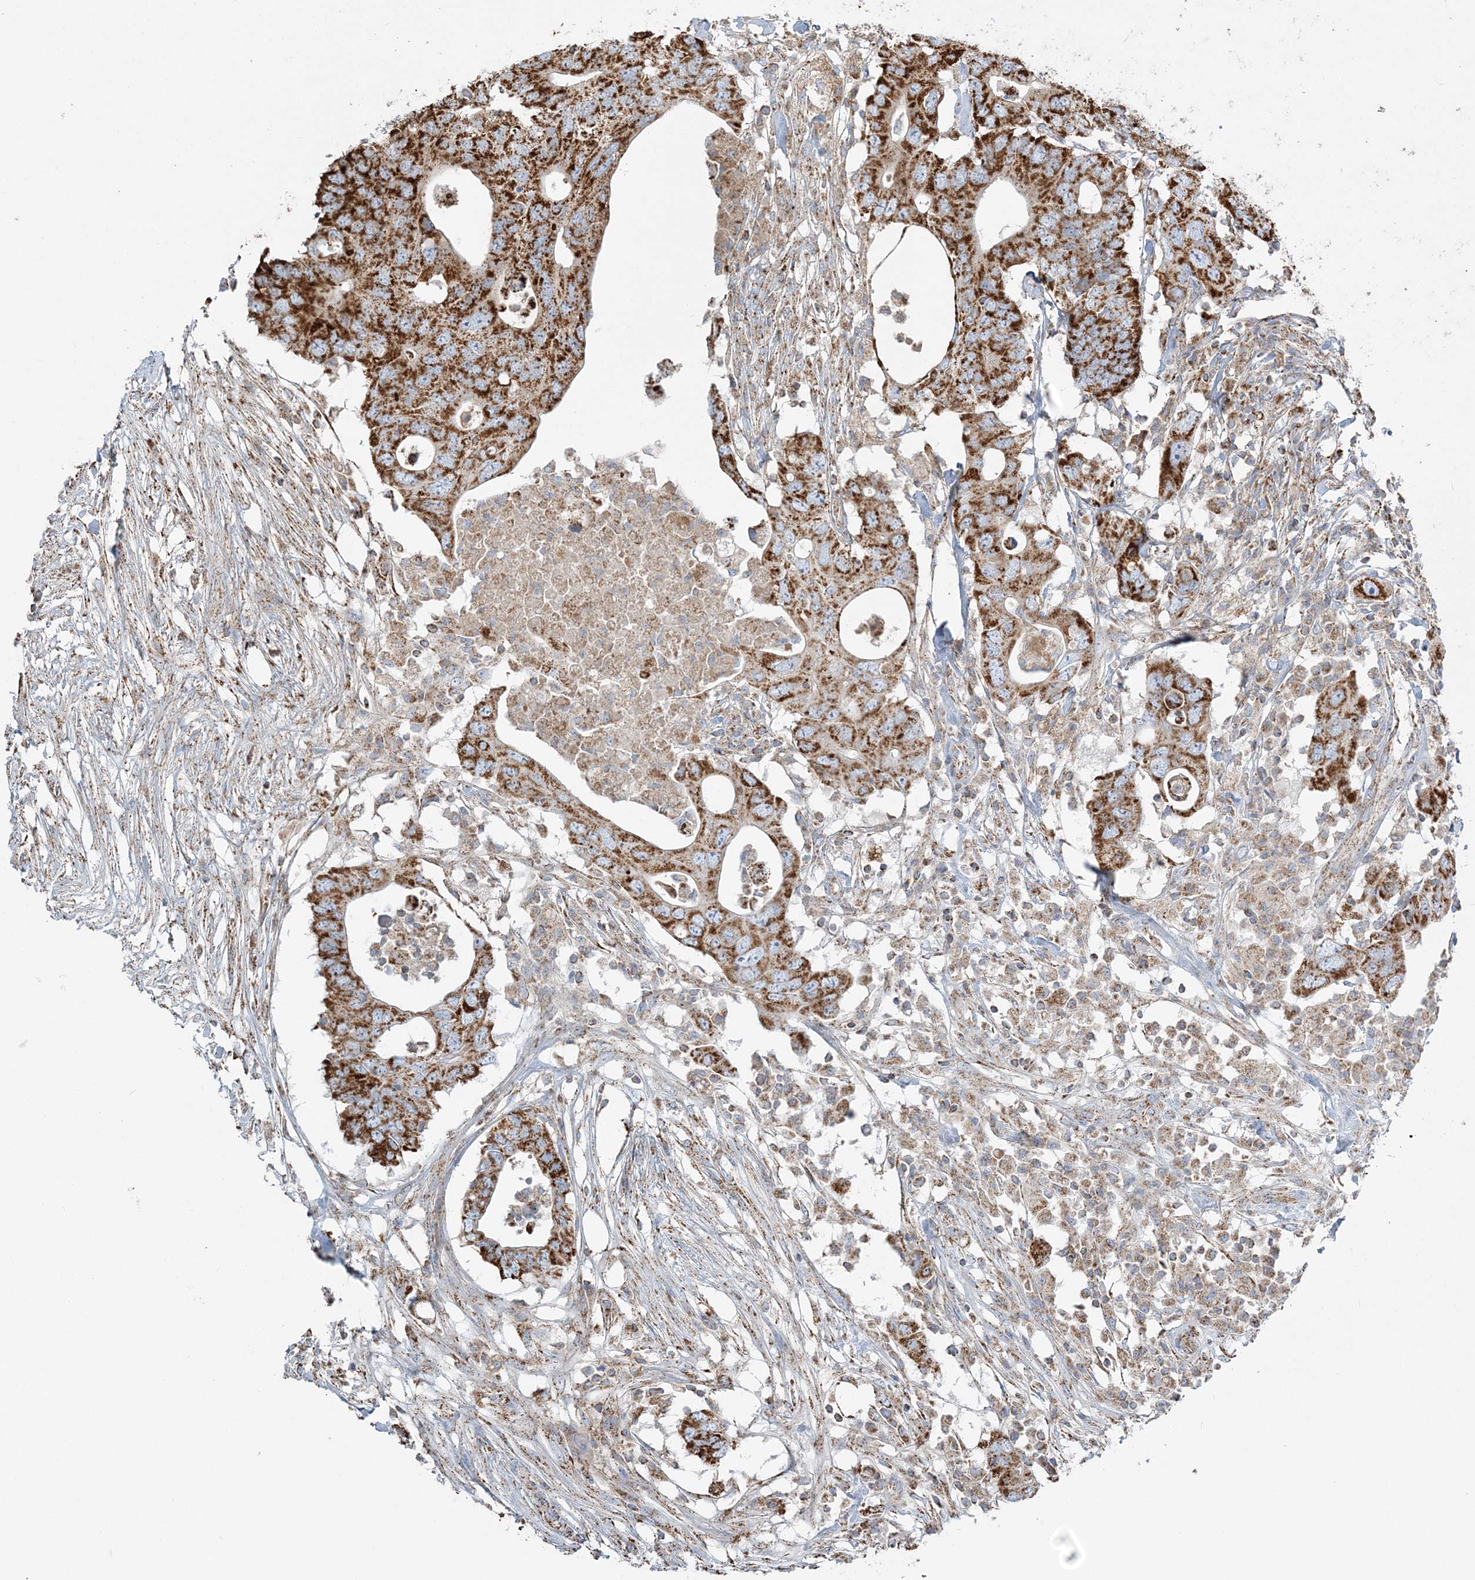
{"staining": {"intensity": "strong", "quantity": ">75%", "location": "cytoplasmic/membranous"}, "tissue": "colorectal cancer", "cell_type": "Tumor cells", "image_type": "cancer", "snomed": [{"axis": "morphology", "description": "Adenocarcinoma, NOS"}, {"axis": "topography", "description": "Colon"}], "caption": "Immunohistochemical staining of colorectal cancer (adenocarcinoma) demonstrates high levels of strong cytoplasmic/membranous positivity in approximately >75% of tumor cells. (DAB IHC, brown staining for protein, blue staining for nuclei).", "gene": "RAB11FIP3", "patient": {"sex": "male", "age": 71}}